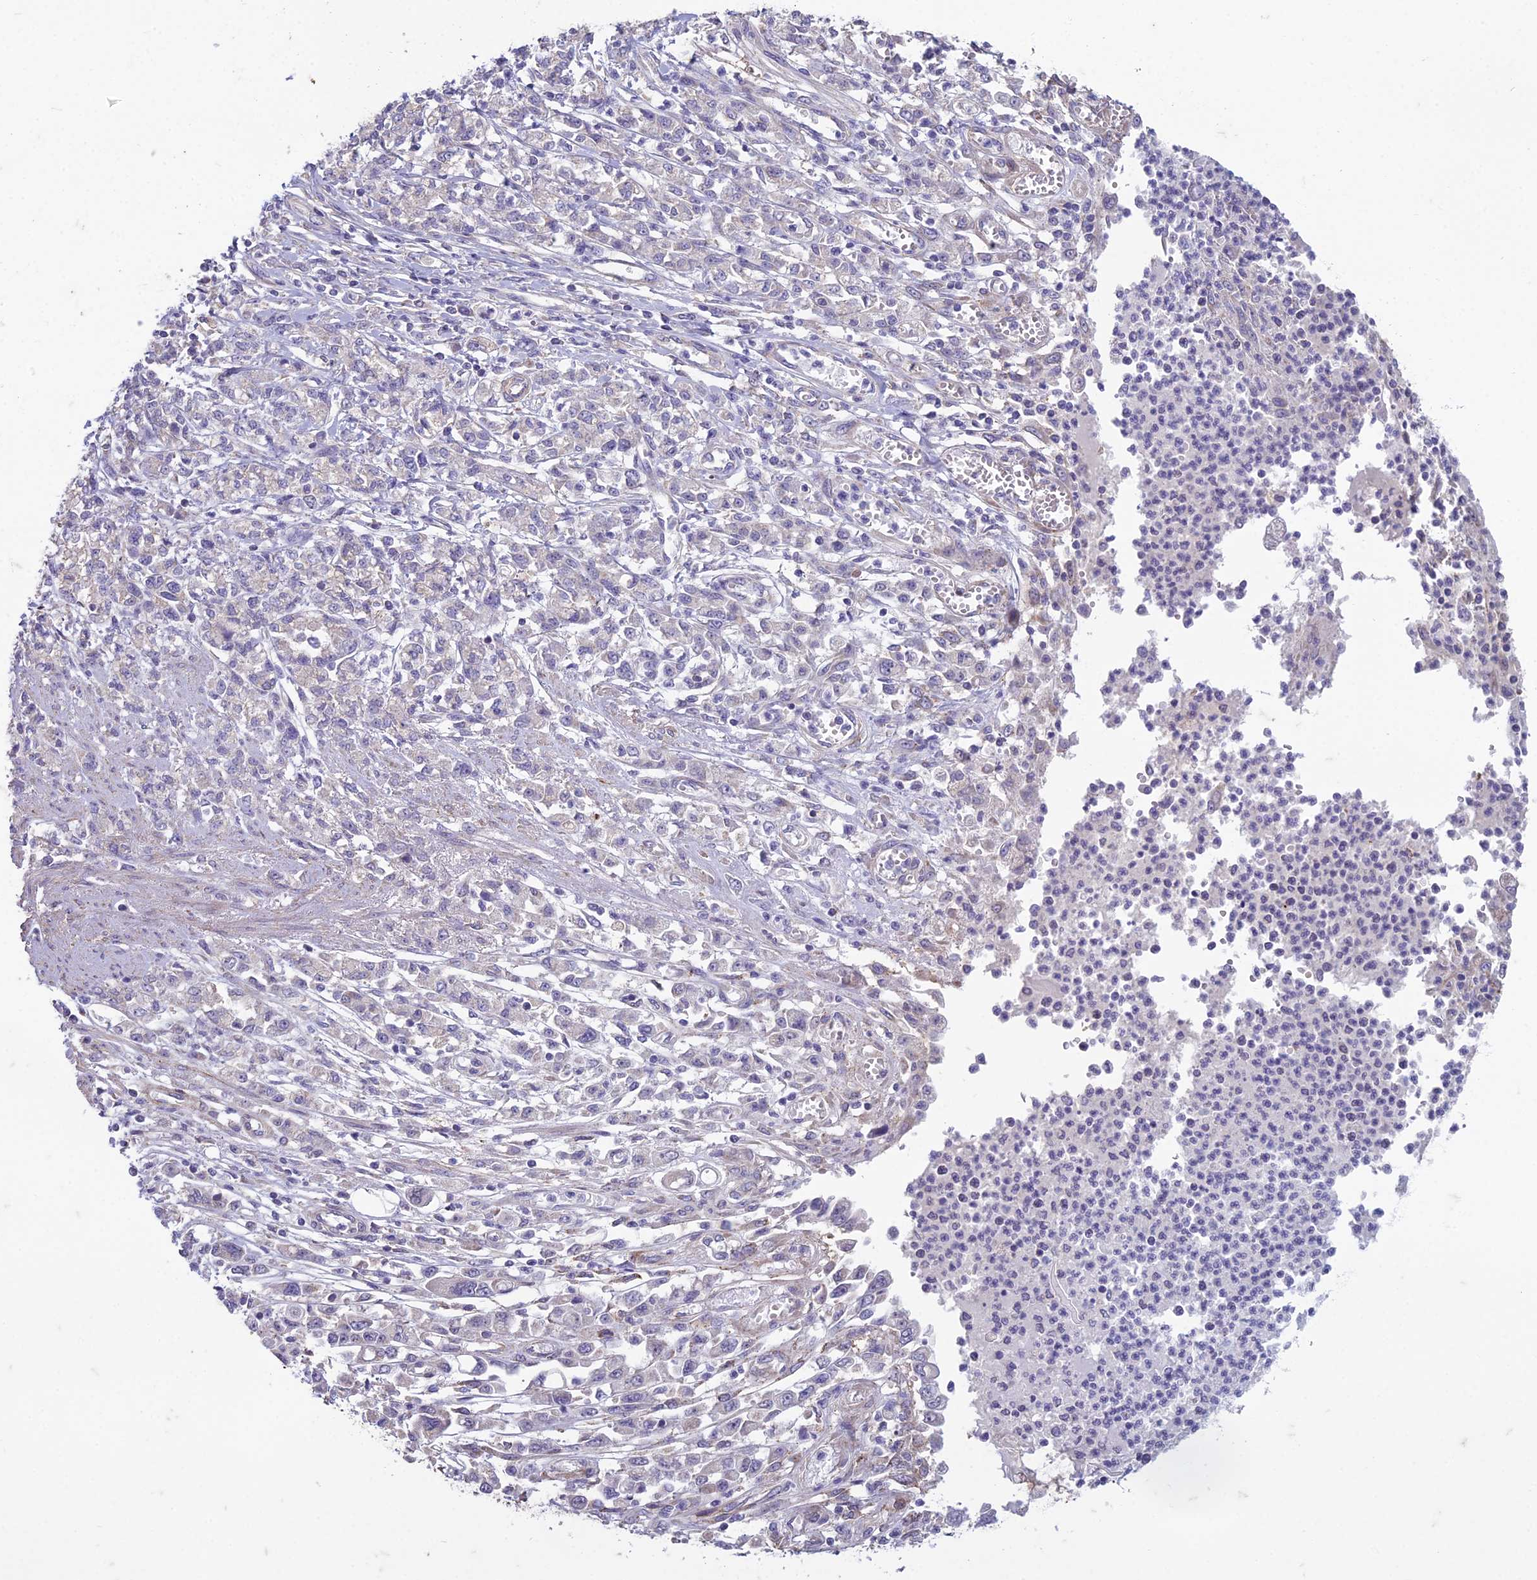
{"staining": {"intensity": "negative", "quantity": "none", "location": "none"}, "tissue": "stomach cancer", "cell_type": "Tumor cells", "image_type": "cancer", "snomed": [{"axis": "morphology", "description": "Adenocarcinoma, NOS"}, {"axis": "topography", "description": "Stomach"}], "caption": "Stomach cancer (adenocarcinoma) stained for a protein using IHC reveals no positivity tumor cells.", "gene": "DUS2", "patient": {"sex": "female", "age": 76}}